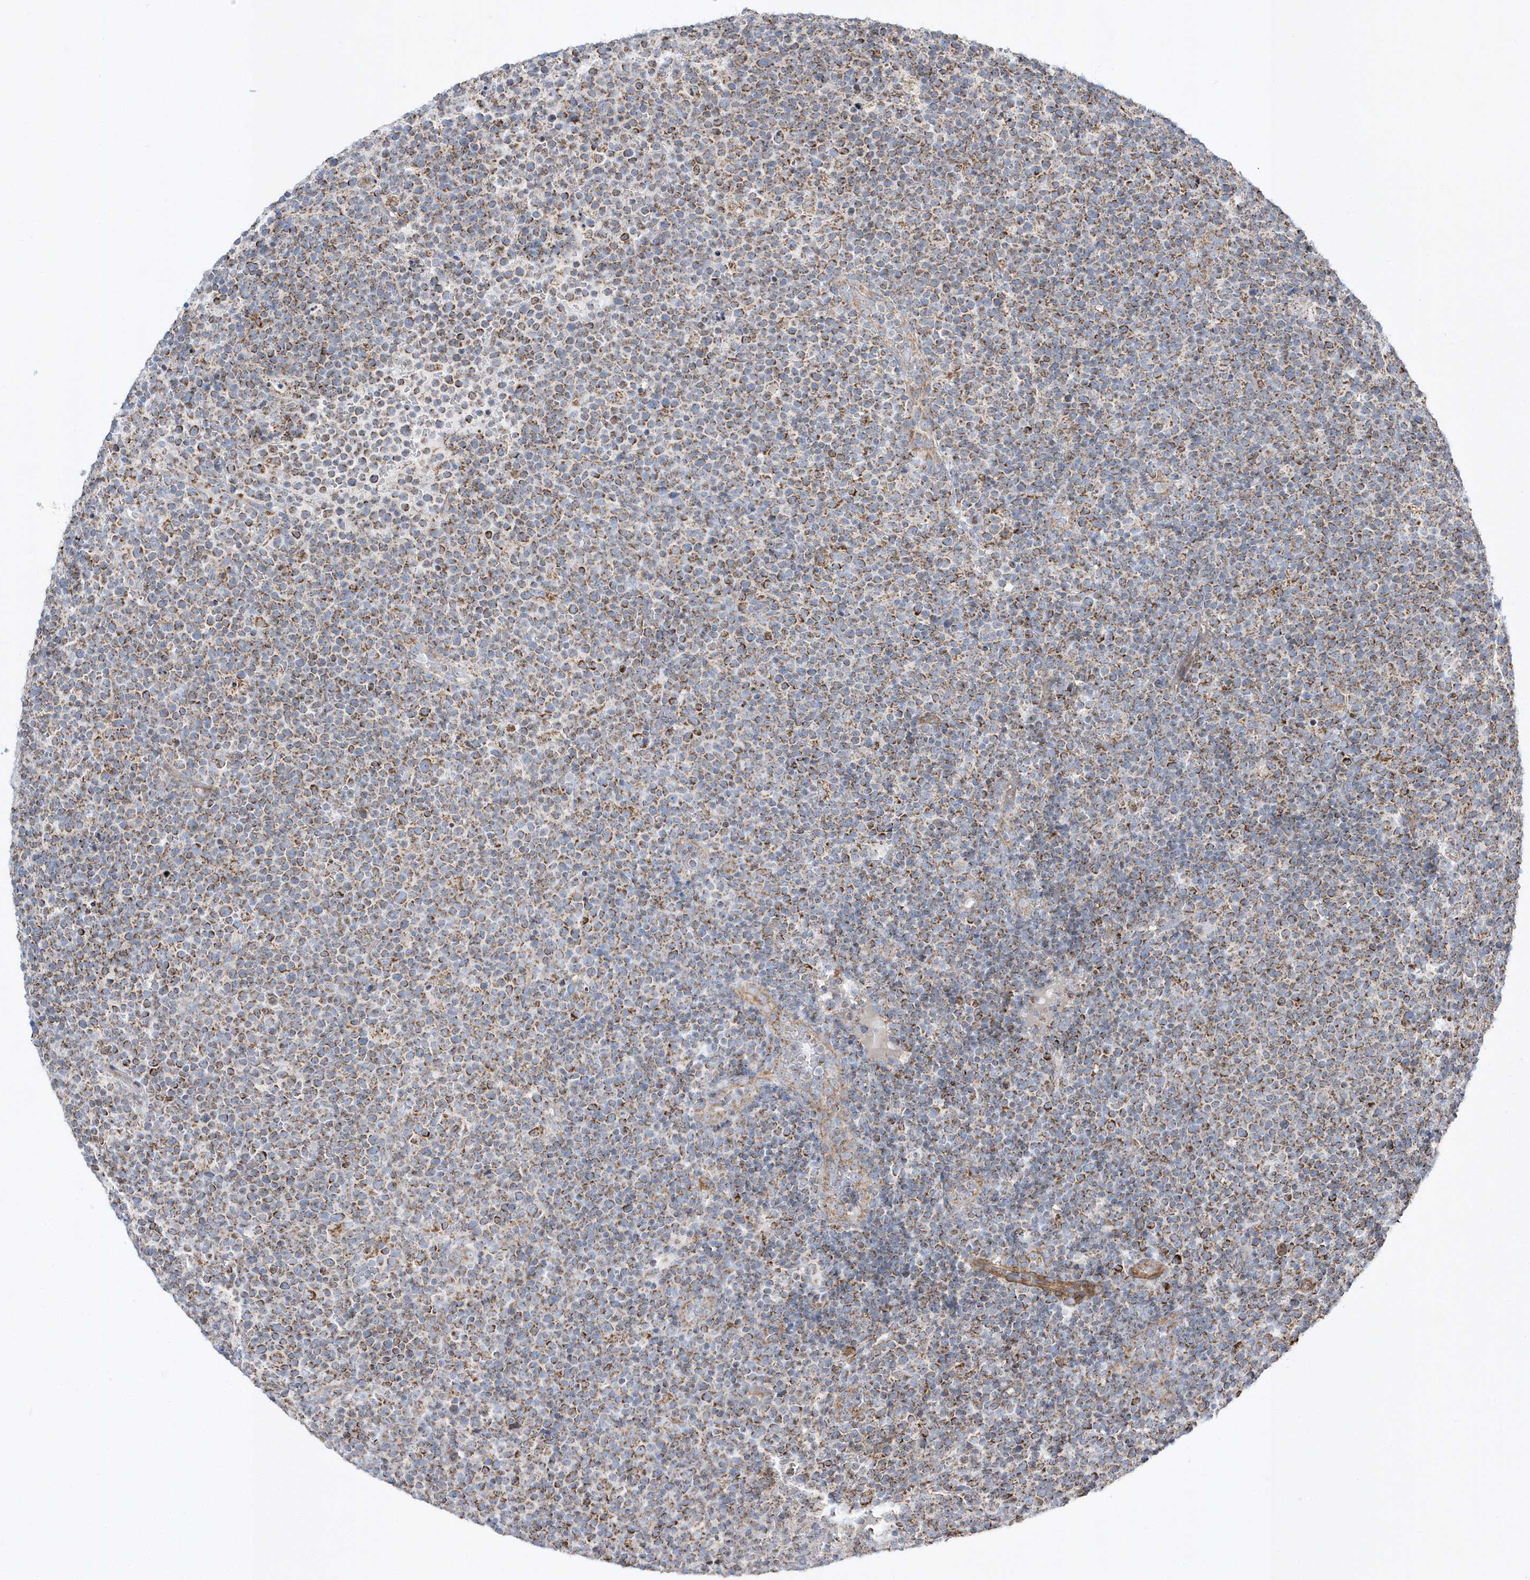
{"staining": {"intensity": "moderate", "quantity": ">75%", "location": "cytoplasmic/membranous"}, "tissue": "lymphoma", "cell_type": "Tumor cells", "image_type": "cancer", "snomed": [{"axis": "morphology", "description": "Malignant lymphoma, non-Hodgkin's type, High grade"}, {"axis": "topography", "description": "Lymph node"}], "caption": "Lymphoma tissue displays moderate cytoplasmic/membranous expression in about >75% of tumor cells, visualized by immunohistochemistry.", "gene": "OPA1", "patient": {"sex": "male", "age": 61}}